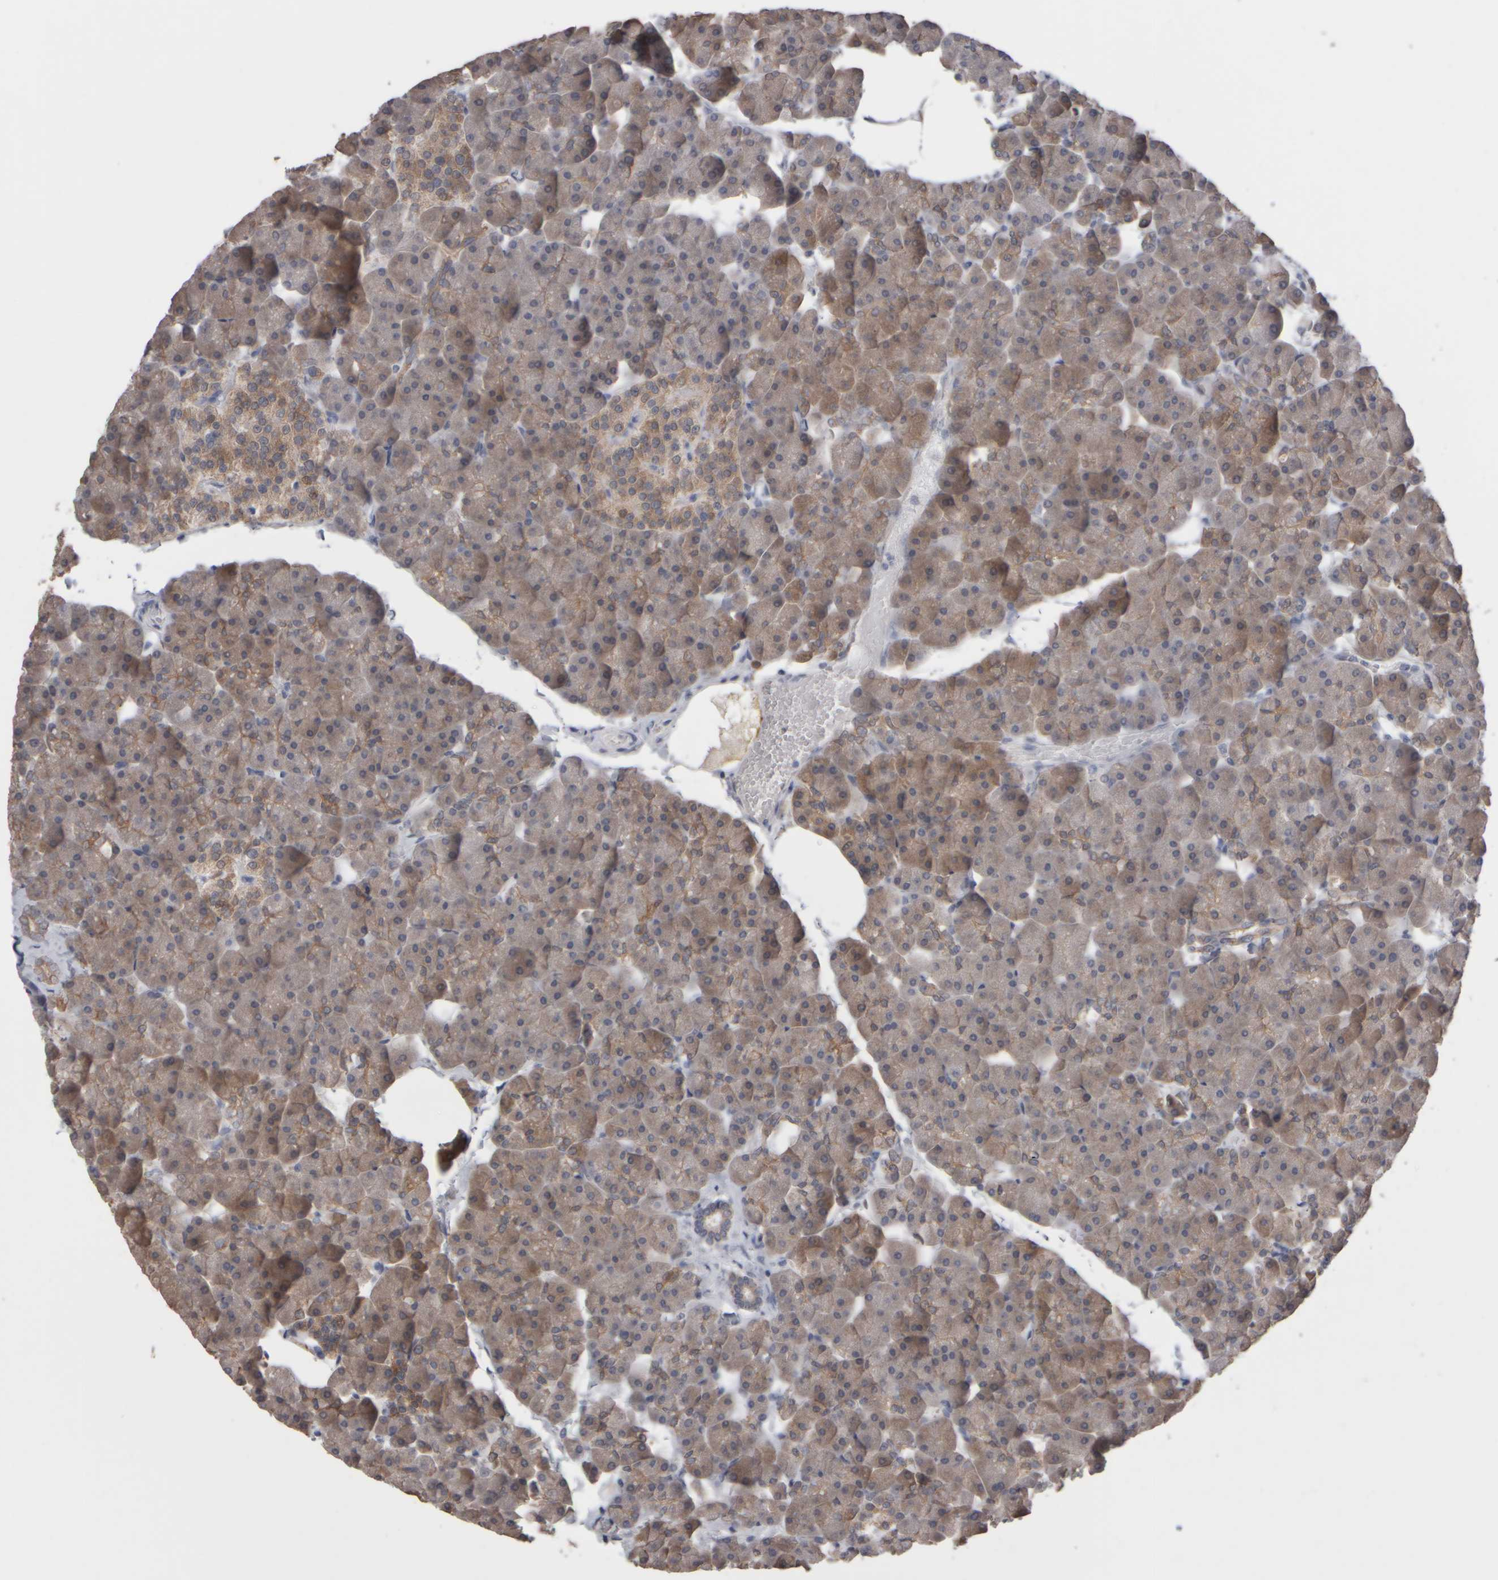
{"staining": {"intensity": "weak", "quantity": "25%-75%", "location": "cytoplasmic/membranous"}, "tissue": "pancreas", "cell_type": "Exocrine glandular cells", "image_type": "normal", "snomed": [{"axis": "morphology", "description": "Normal tissue, NOS"}, {"axis": "topography", "description": "Pancreas"}], "caption": "Exocrine glandular cells demonstrate low levels of weak cytoplasmic/membranous staining in about 25%-75% of cells in benign human pancreas. Nuclei are stained in blue.", "gene": "EPHX2", "patient": {"sex": "male", "age": 35}}